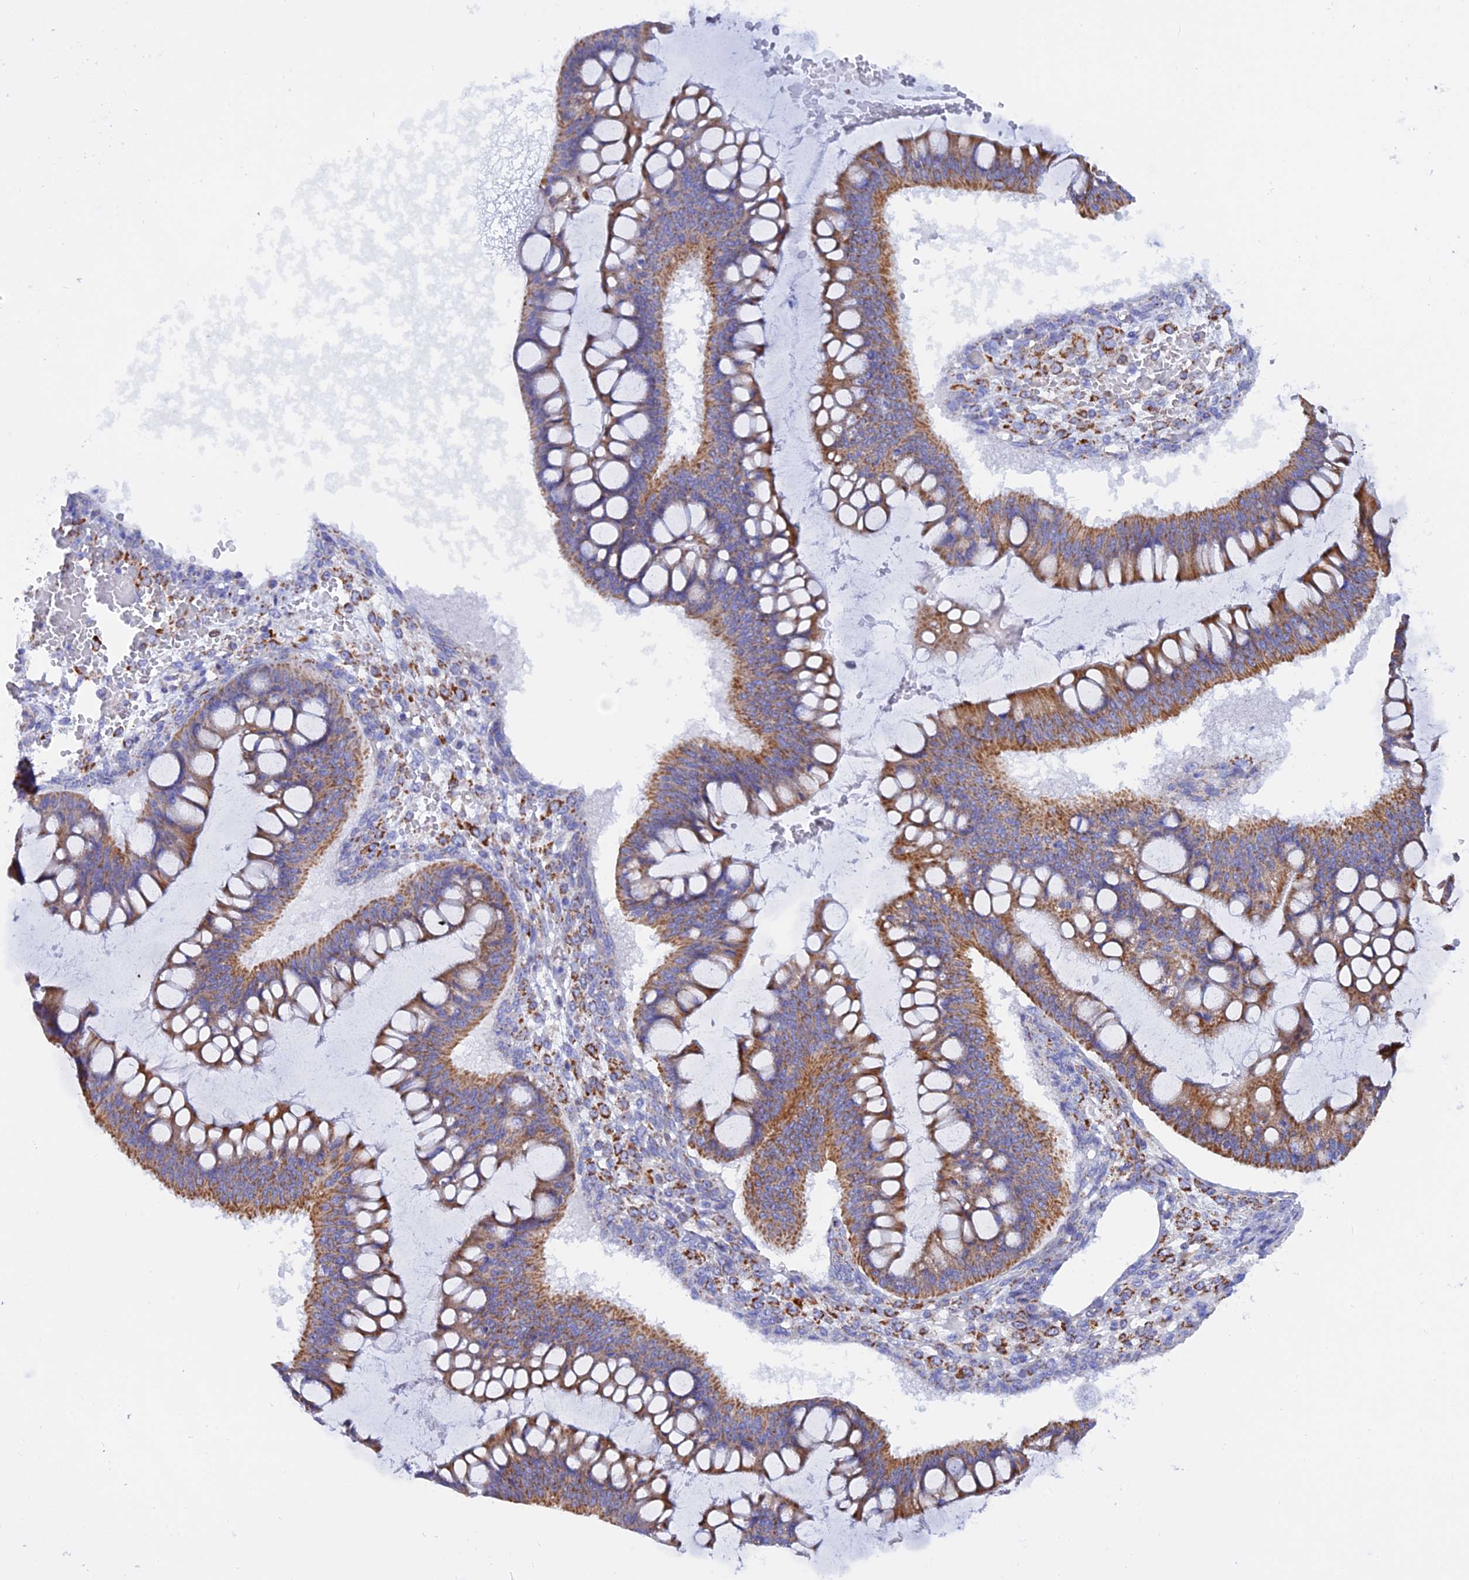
{"staining": {"intensity": "moderate", "quantity": ">75%", "location": "cytoplasmic/membranous"}, "tissue": "ovarian cancer", "cell_type": "Tumor cells", "image_type": "cancer", "snomed": [{"axis": "morphology", "description": "Cystadenocarcinoma, mucinous, NOS"}, {"axis": "topography", "description": "Ovary"}], "caption": "Brown immunohistochemical staining in mucinous cystadenocarcinoma (ovarian) exhibits moderate cytoplasmic/membranous staining in approximately >75% of tumor cells. Using DAB (brown) and hematoxylin (blue) stains, captured at high magnification using brightfield microscopy.", "gene": "GCDH", "patient": {"sex": "female", "age": 73}}